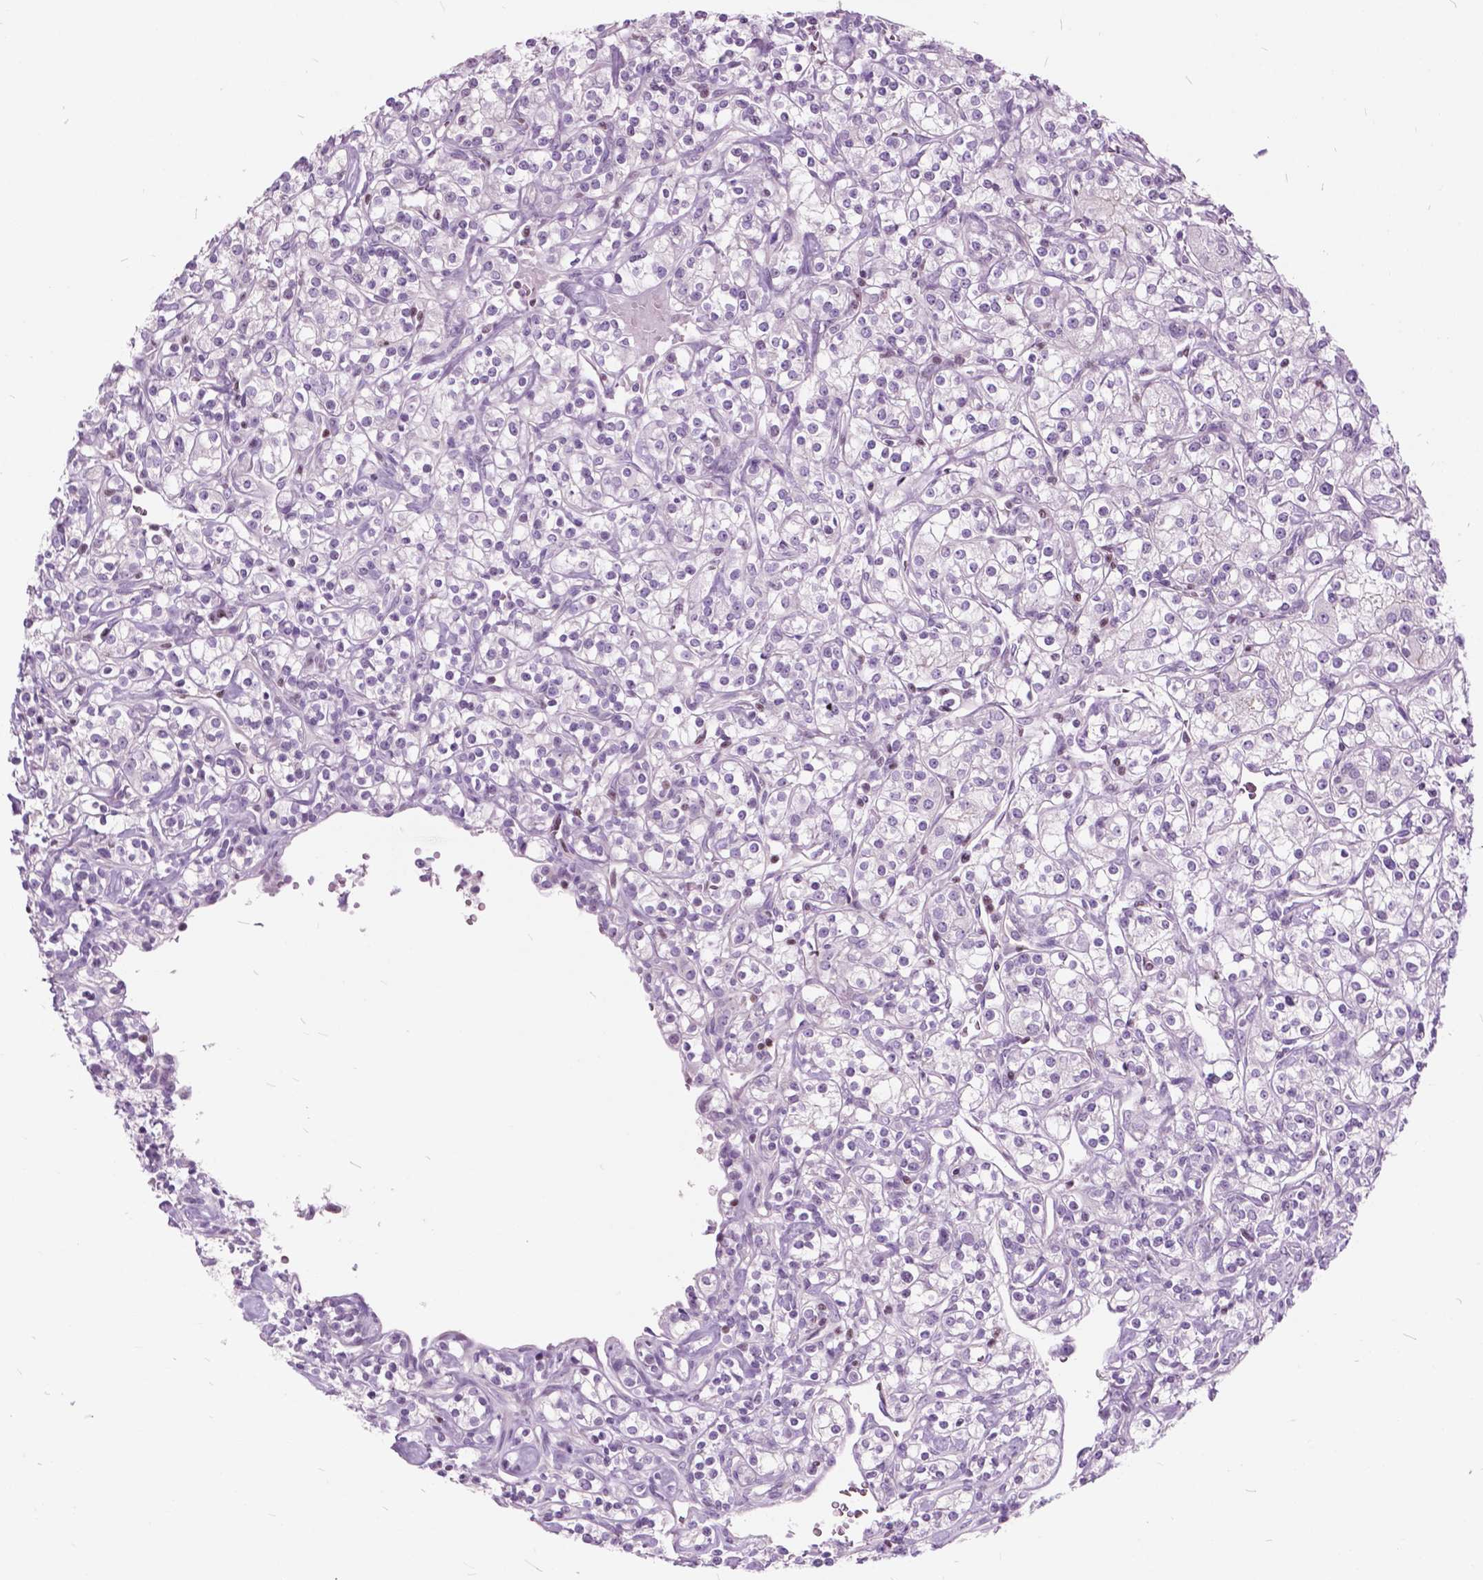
{"staining": {"intensity": "negative", "quantity": "none", "location": "none"}, "tissue": "renal cancer", "cell_type": "Tumor cells", "image_type": "cancer", "snomed": [{"axis": "morphology", "description": "Adenocarcinoma, NOS"}, {"axis": "topography", "description": "Kidney"}], "caption": "Micrograph shows no protein staining in tumor cells of renal cancer tissue. Nuclei are stained in blue.", "gene": "SP140", "patient": {"sex": "male", "age": 77}}